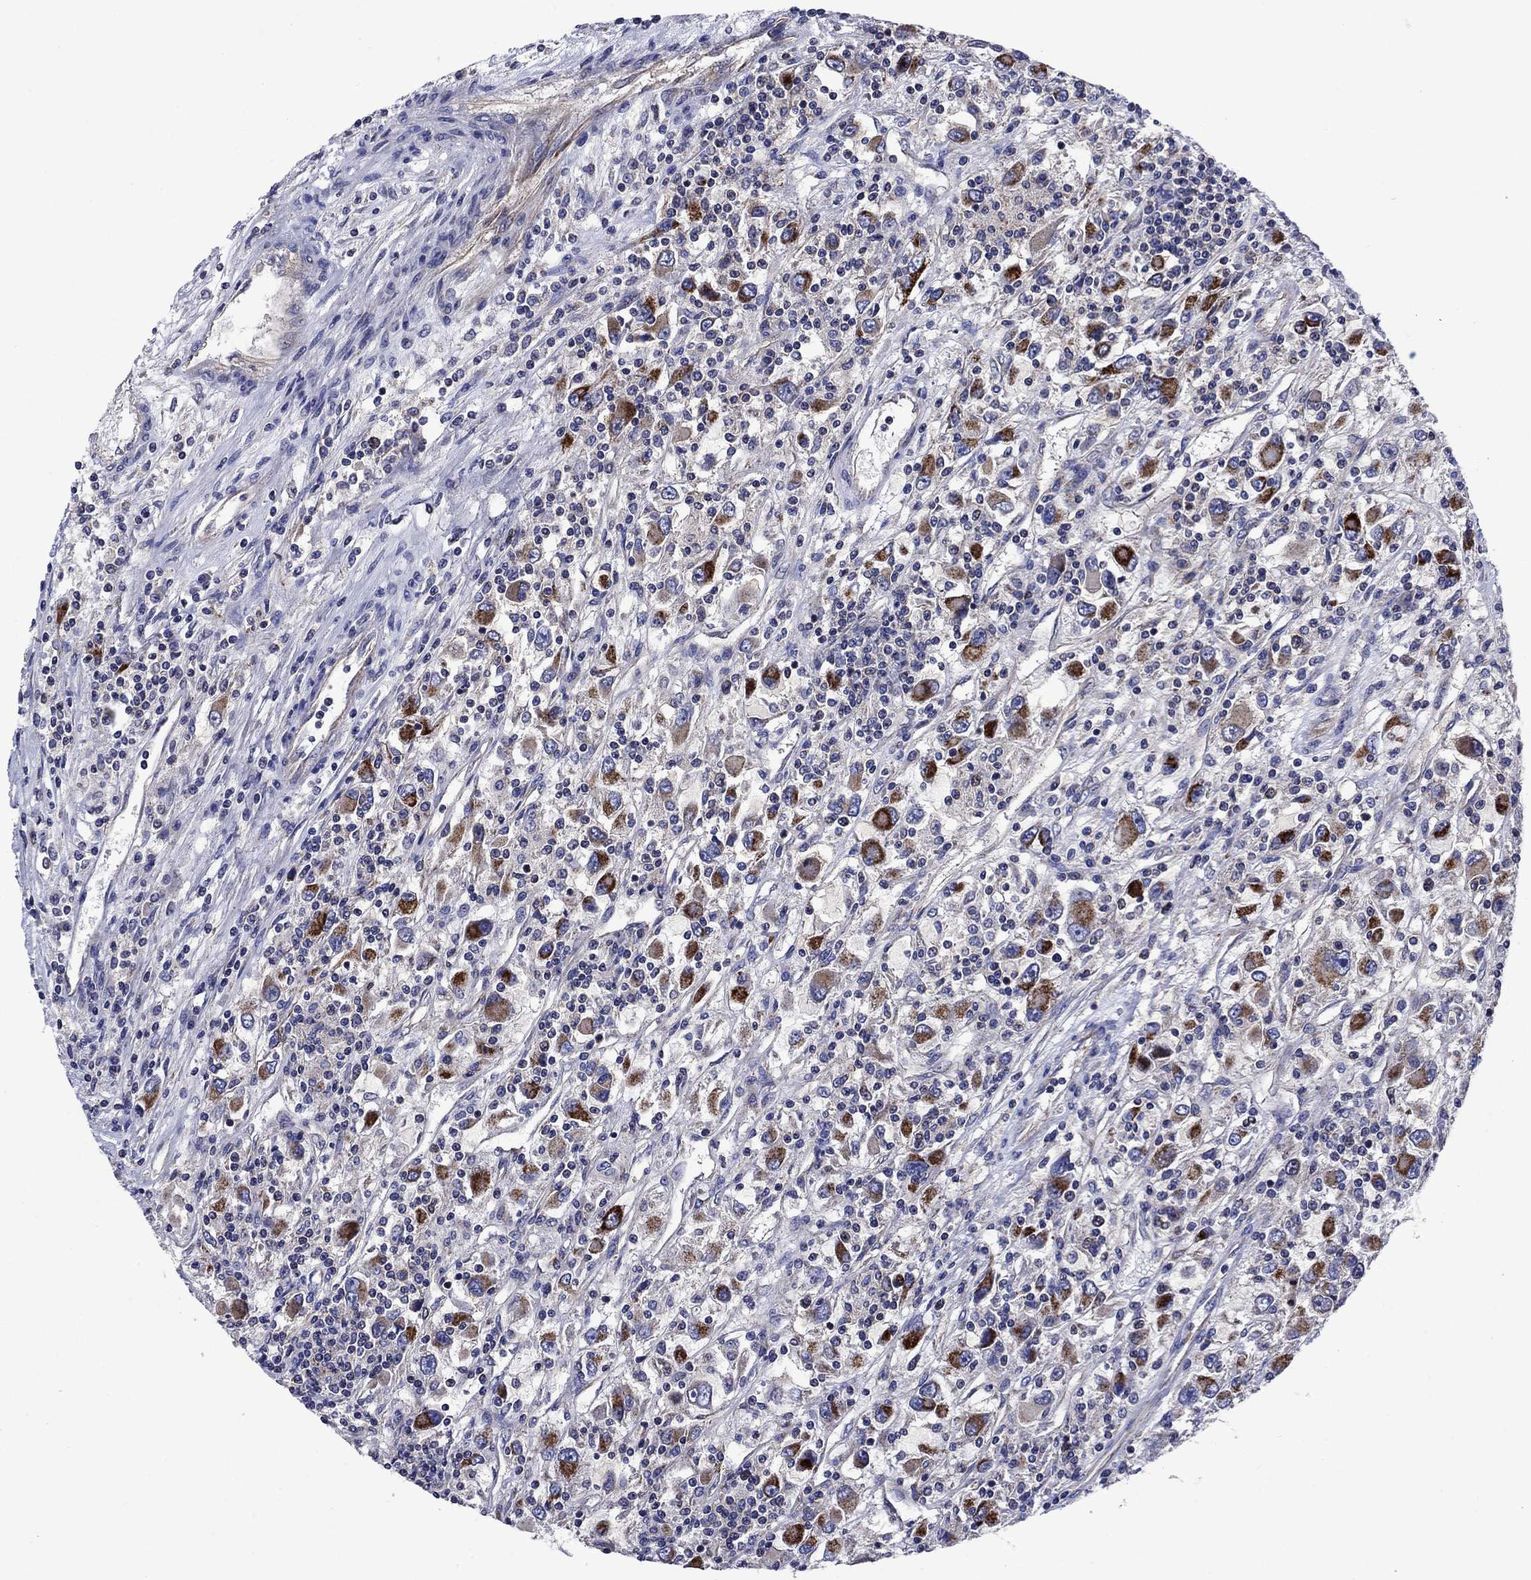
{"staining": {"intensity": "strong", "quantity": "25%-75%", "location": "cytoplasmic/membranous"}, "tissue": "renal cancer", "cell_type": "Tumor cells", "image_type": "cancer", "snomed": [{"axis": "morphology", "description": "Adenocarcinoma, NOS"}, {"axis": "topography", "description": "Kidney"}], "caption": "Brown immunohistochemical staining in human adenocarcinoma (renal) displays strong cytoplasmic/membranous staining in approximately 25%-75% of tumor cells. (brown staining indicates protein expression, while blue staining denotes nuclei).", "gene": "KIF22", "patient": {"sex": "female", "age": 67}}